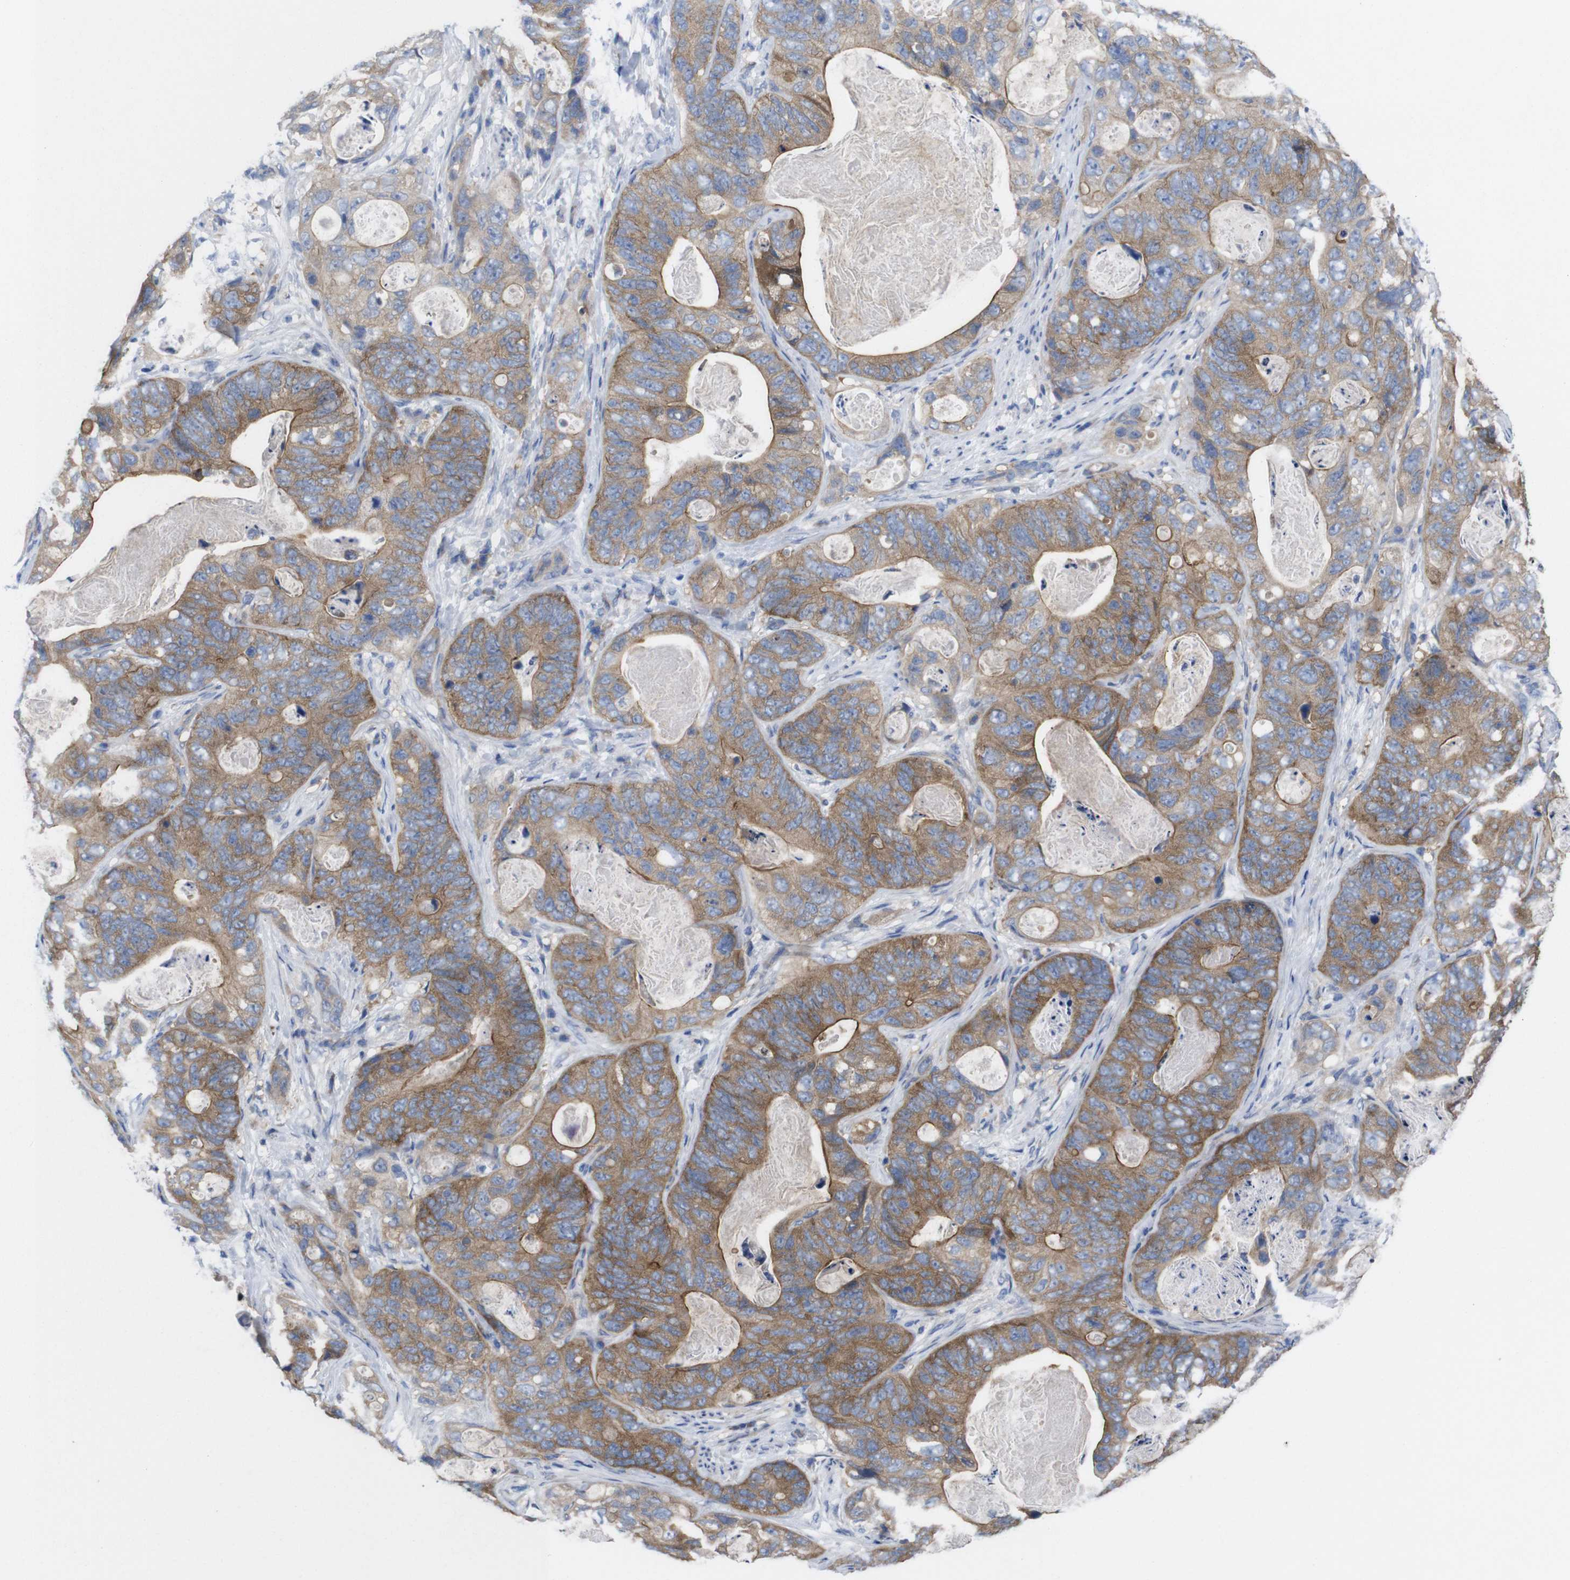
{"staining": {"intensity": "moderate", "quantity": ">75%", "location": "cytoplasmic/membranous"}, "tissue": "stomach cancer", "cell_type": "Tumor cells", "image_type": "cancer", "snomed": [{"axis": "morphology", "description": "Adenocarcinoma, NOS"}, {"axis": "topography", "description": "Stomach"}], "caption": "Tumor cells show medium levels of moderate cytoplasmic/membranous positivity in approximately >75% of cells in adenocarcinoma (stomach). The protein is stained brown, and the nuclei are stained in blue (DAB (3,3'-diaminobenzidine) IHC with brightfield microscopy, high magnification).", "gene": "USH1C", "patient": {"sex": "female", "age": 89}}